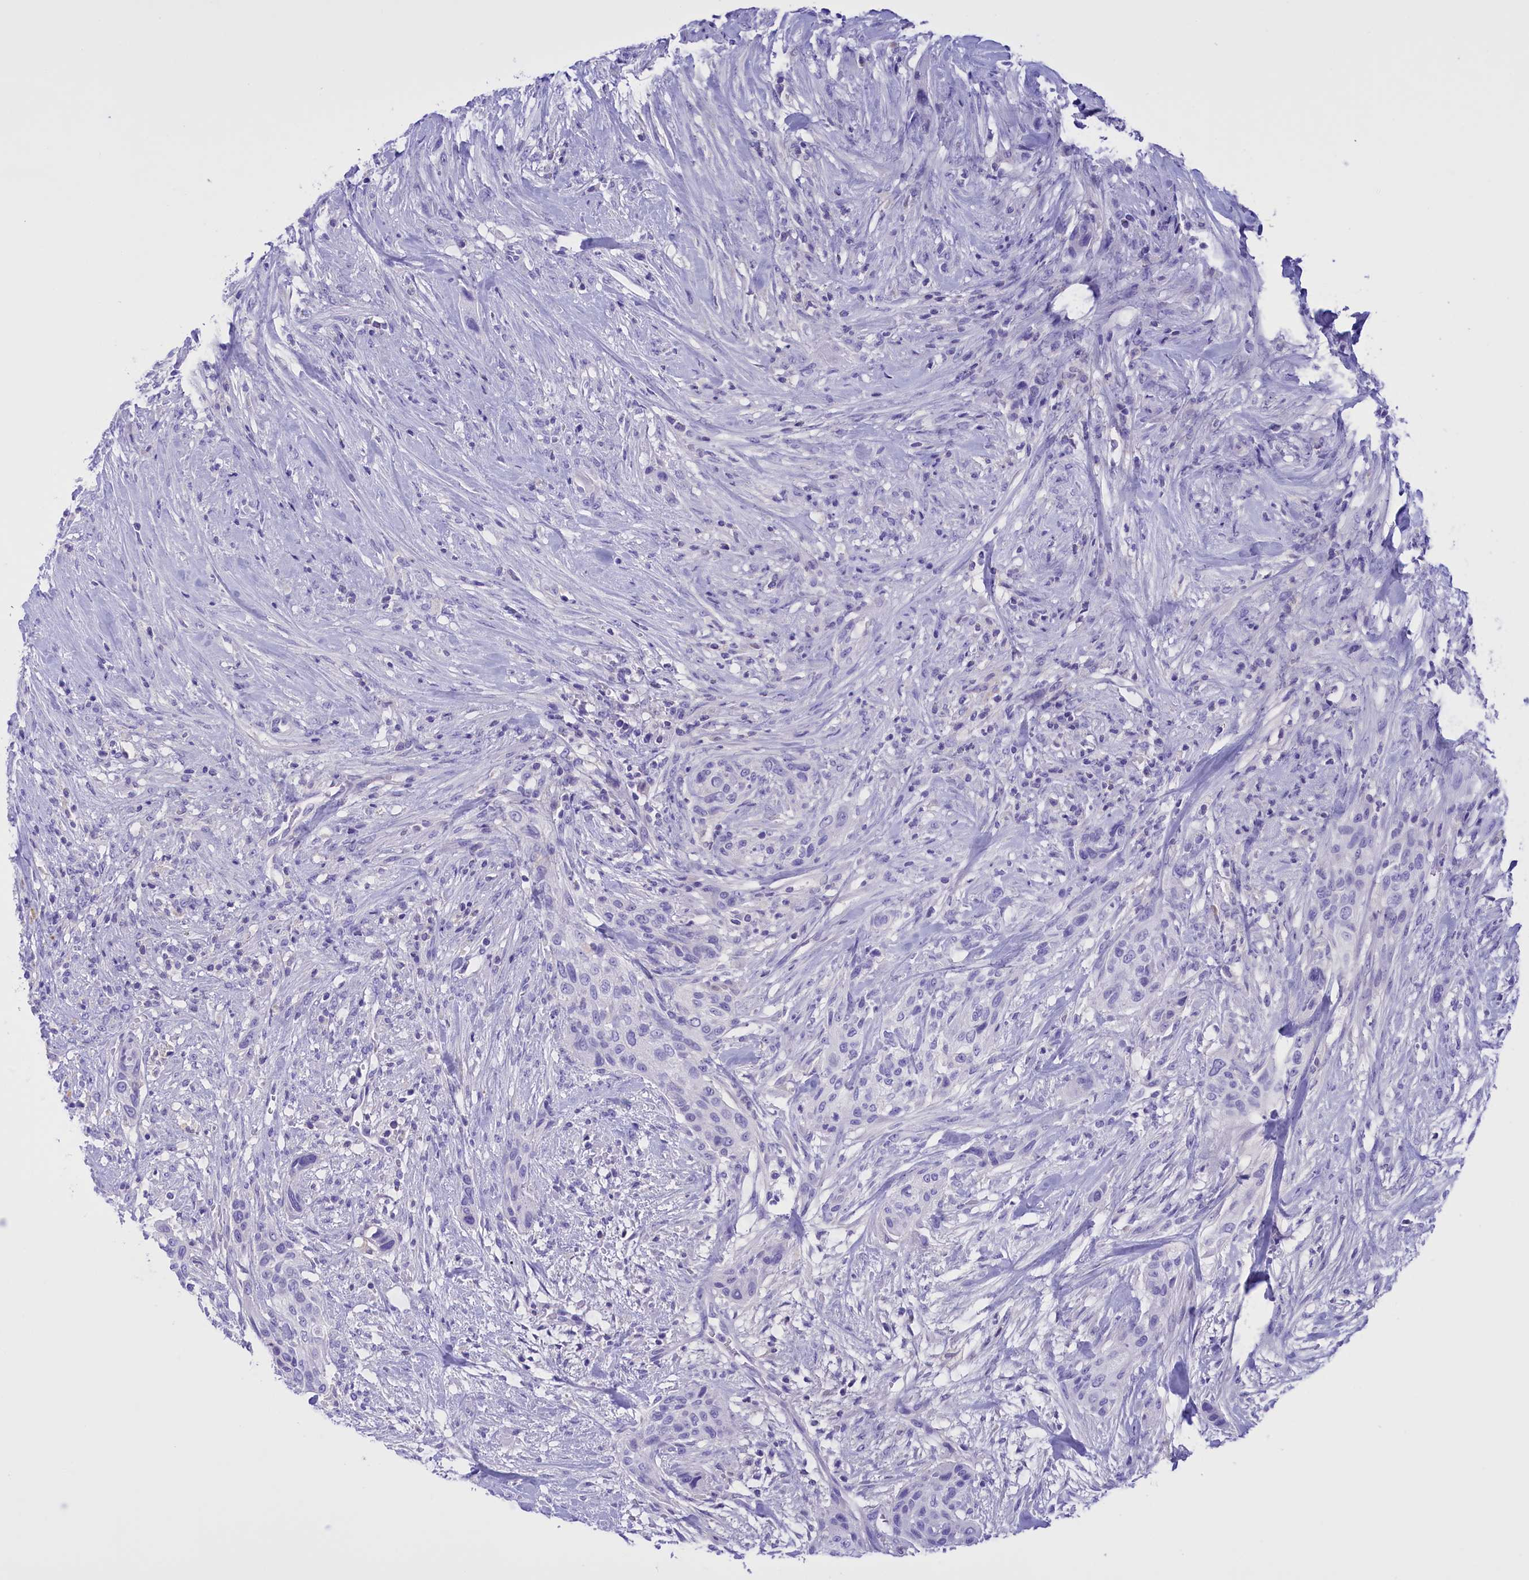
{"staining": {"intensity": "negative", "quantity": "none", "location": "none"}, "tissue": "urothelial cancer", "cell_type": "Tumor cells", "image_type": "cancer", "snomed": [{"axis": "morphology", "description": "Urothelial carcinoma, High grade"}, {"axis": "topography", "description": "Urinary bladder"}], "caption": "This photomicrograph is of high-grade urothelial carcinoma stained with immunohistochemistry (IHC) to label a protein in brown with the nuclei are counter-stained blue. There is no staining in tumor cells. (Stains: DAB (3,3'-diaminobenzidine) IHC with hematoxylin counter stain, Microscopy: brightfield microscopy at high magnification).", "gene": "PROK2", "patient": {"sex": "male", "age": 35}}